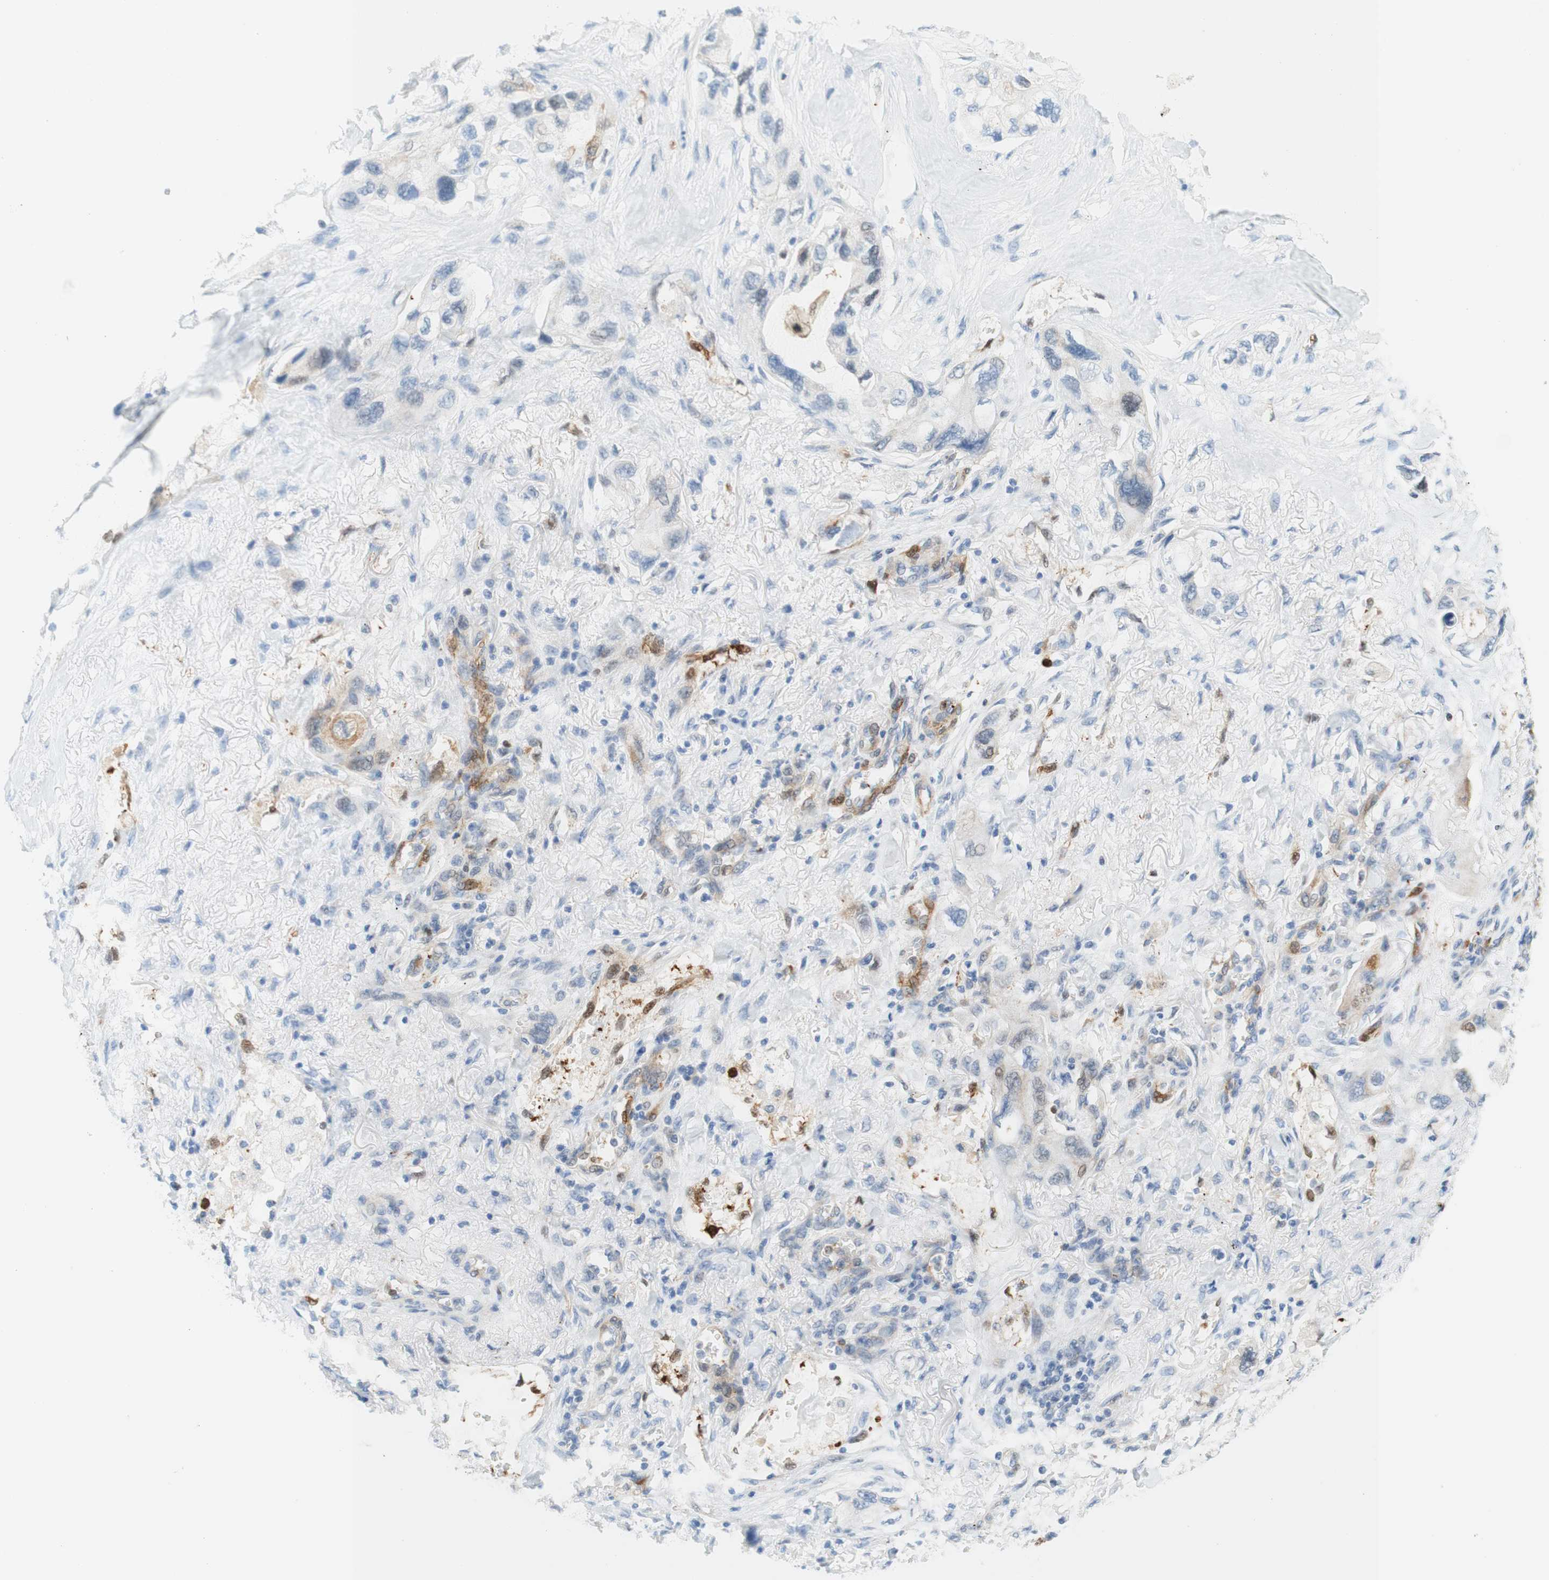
{"staining": {"intensity": "weak", "quantity": "<25%", "location": "cytoplasmic/membranous"}, "tissue": "lung cancer", "cell_type": "Tumor cells", "image_type": "cancer", "snomed": [{"axis": "morphology", "description": "Squamous cell carcinoma, NOS"}, {"axis": "topography", "description": "Lung"}], "caption": "Immunohistochemical staining of human squamous cell carcinoma (lung) exhibits no significant positivity in tumor cells. (Immunohistochemistry (ihc), brightfield microscopy, high magnification).", "gene": "STMN1", "patient": {"sex": "female", "age": 73}}